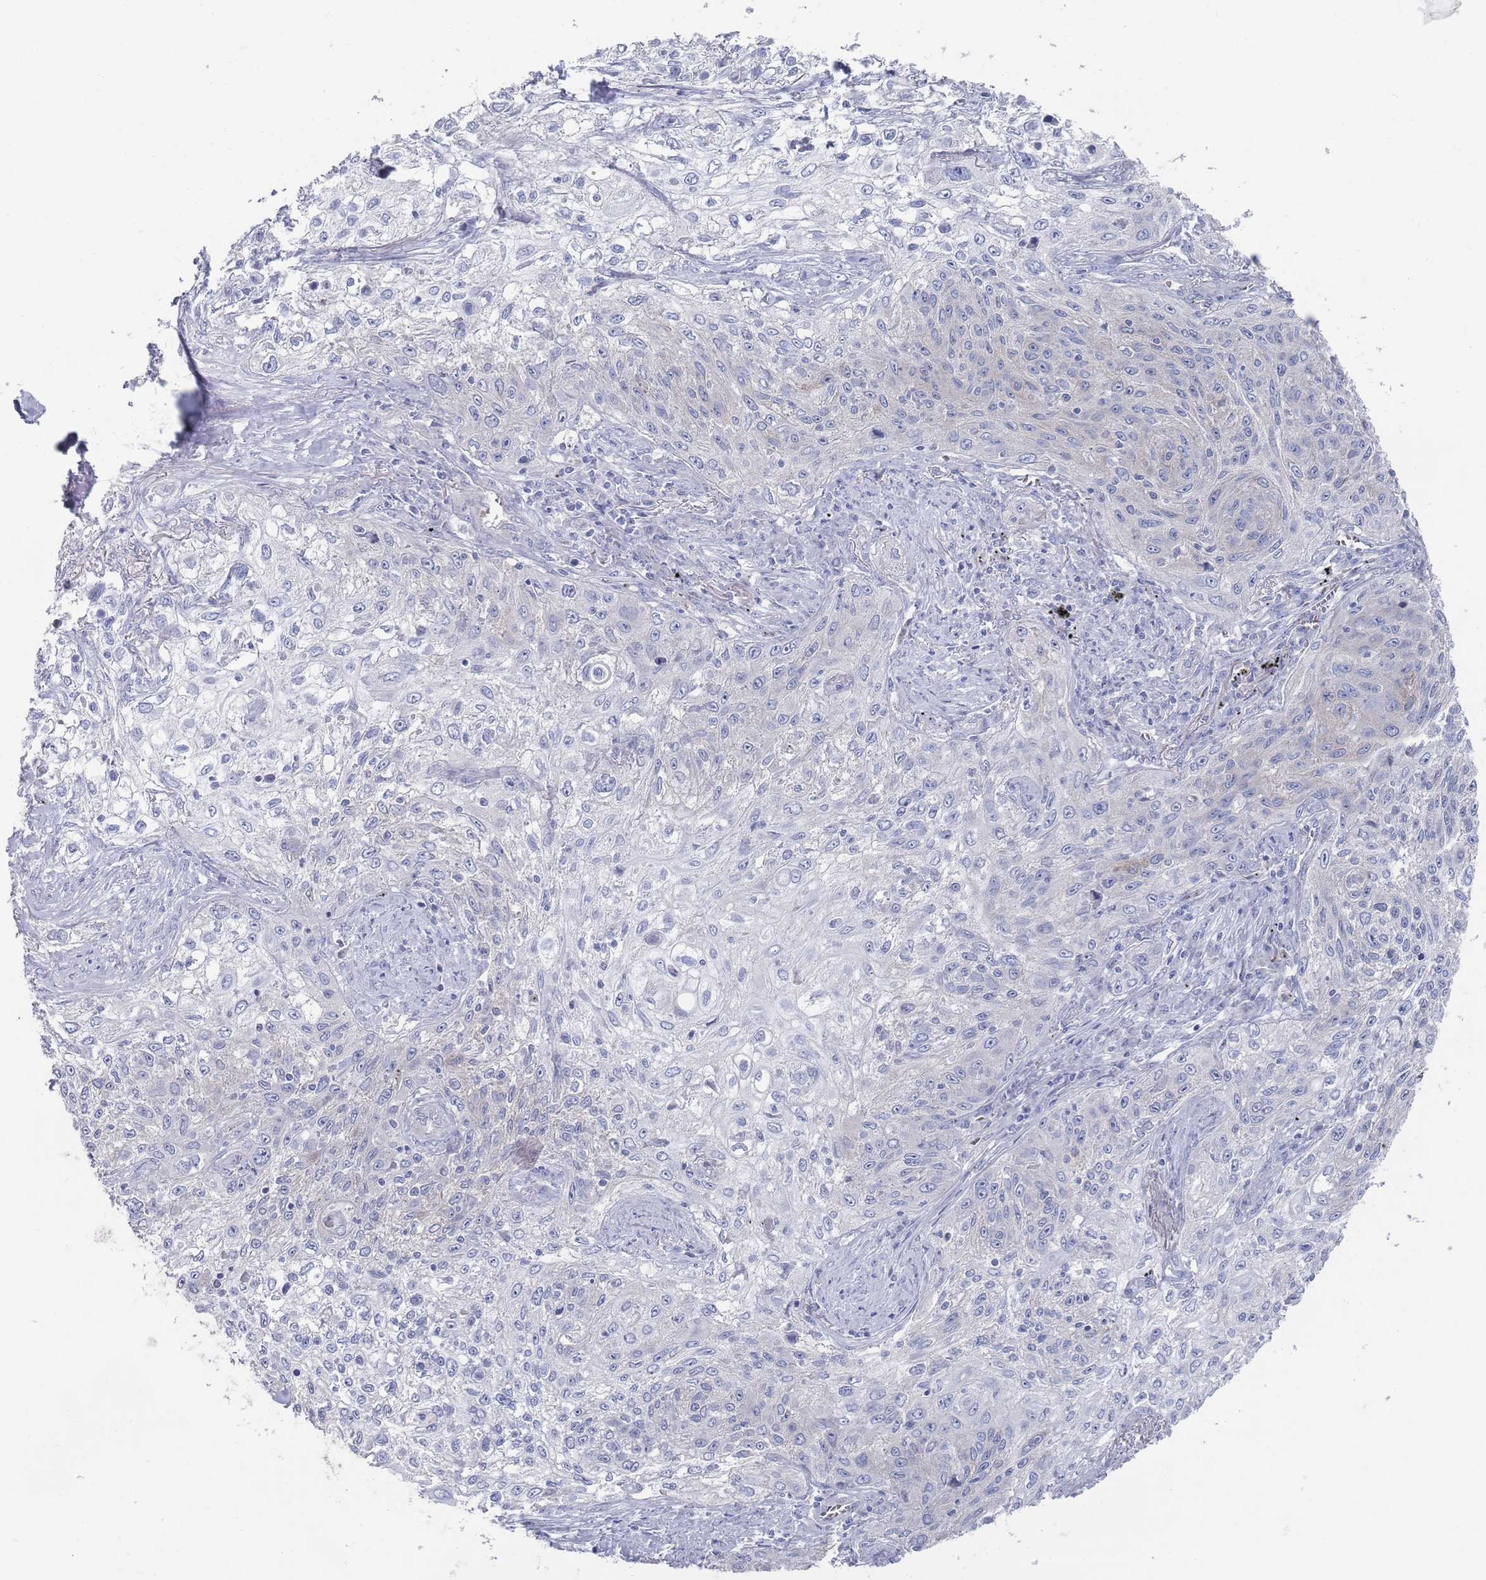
{"staining": {"intensity": "negative", "quantity": "none", "location": "none"}, "tissue": "lung cancer", "cell_type": "Tumor cells", "image_type": "cancer", "snomed": [{"axis": "morphology", "description": "Squamous cell carcinoma, NOS"}, {"axis": "topography", "description": "Lung"}], "caption": "The image shows no significant positivity in tumor cells of lung cancer (squamous cell carcinoma).", "gene": "TMCO3", "patient": {"sex": "female", "age": 69}}